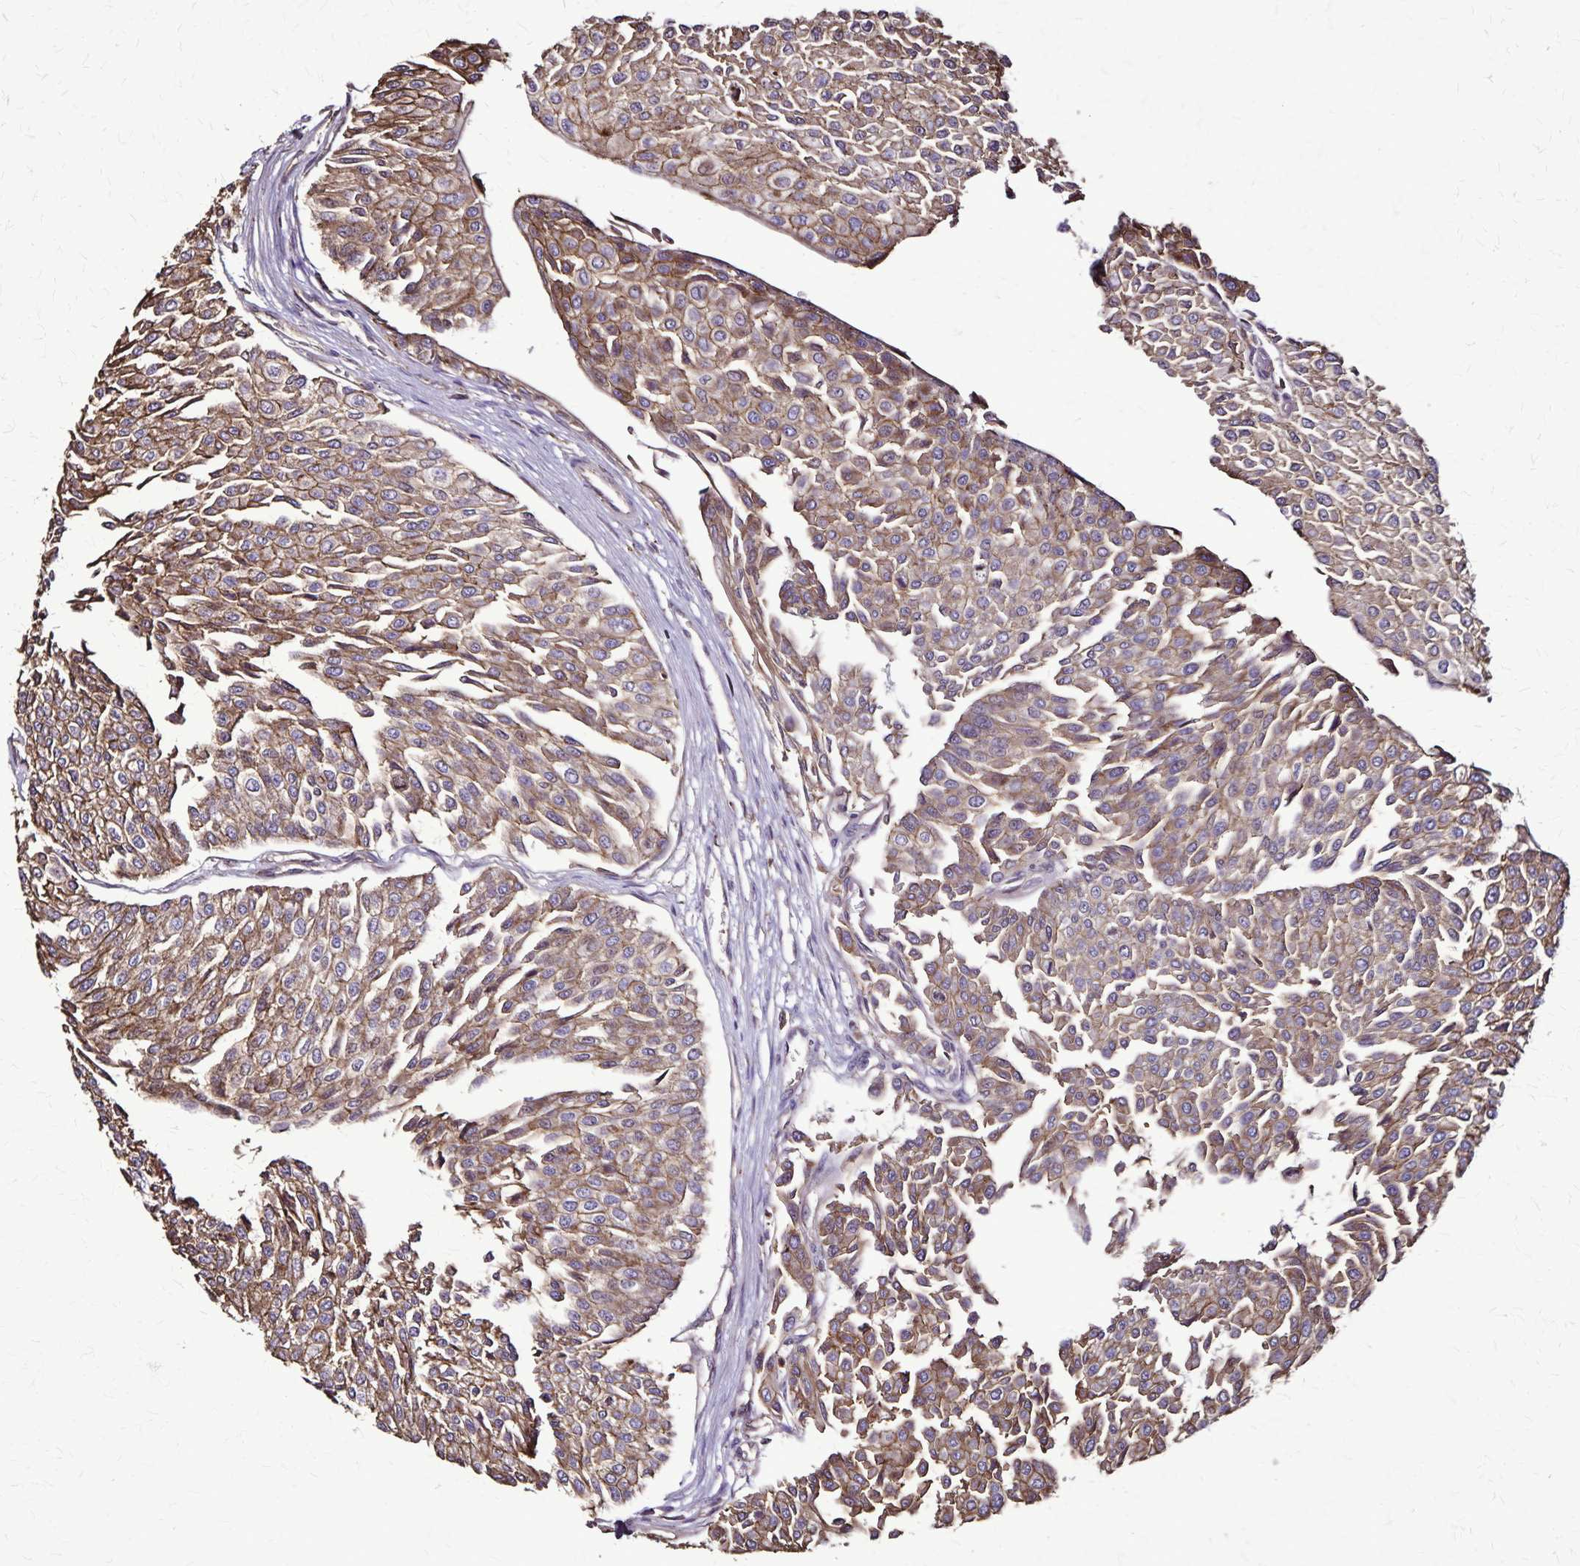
{"staining": {"intensity": "moderate", "quantity": "25%-75%", "location": "cytoplasmic/membranous"}, "tissue": "urothelial cancer", "cell_type": "Tumor cells", "image_type": "cancer", "snomed": [{"axis": "morphology", "description": "Urothelial carcinoma, NOS"}, {"axis": "topography", "description": "Urinary bladder"}], "caption": "About 25%-75% of tumor cells in urothelial cancer demonstrate moderate cytoplasmic/membranous protein positivity as visualized by brown immunohistochemical staining.", "gene": "CHMP1B", "patient": {"sex": "male", "age": 67}}